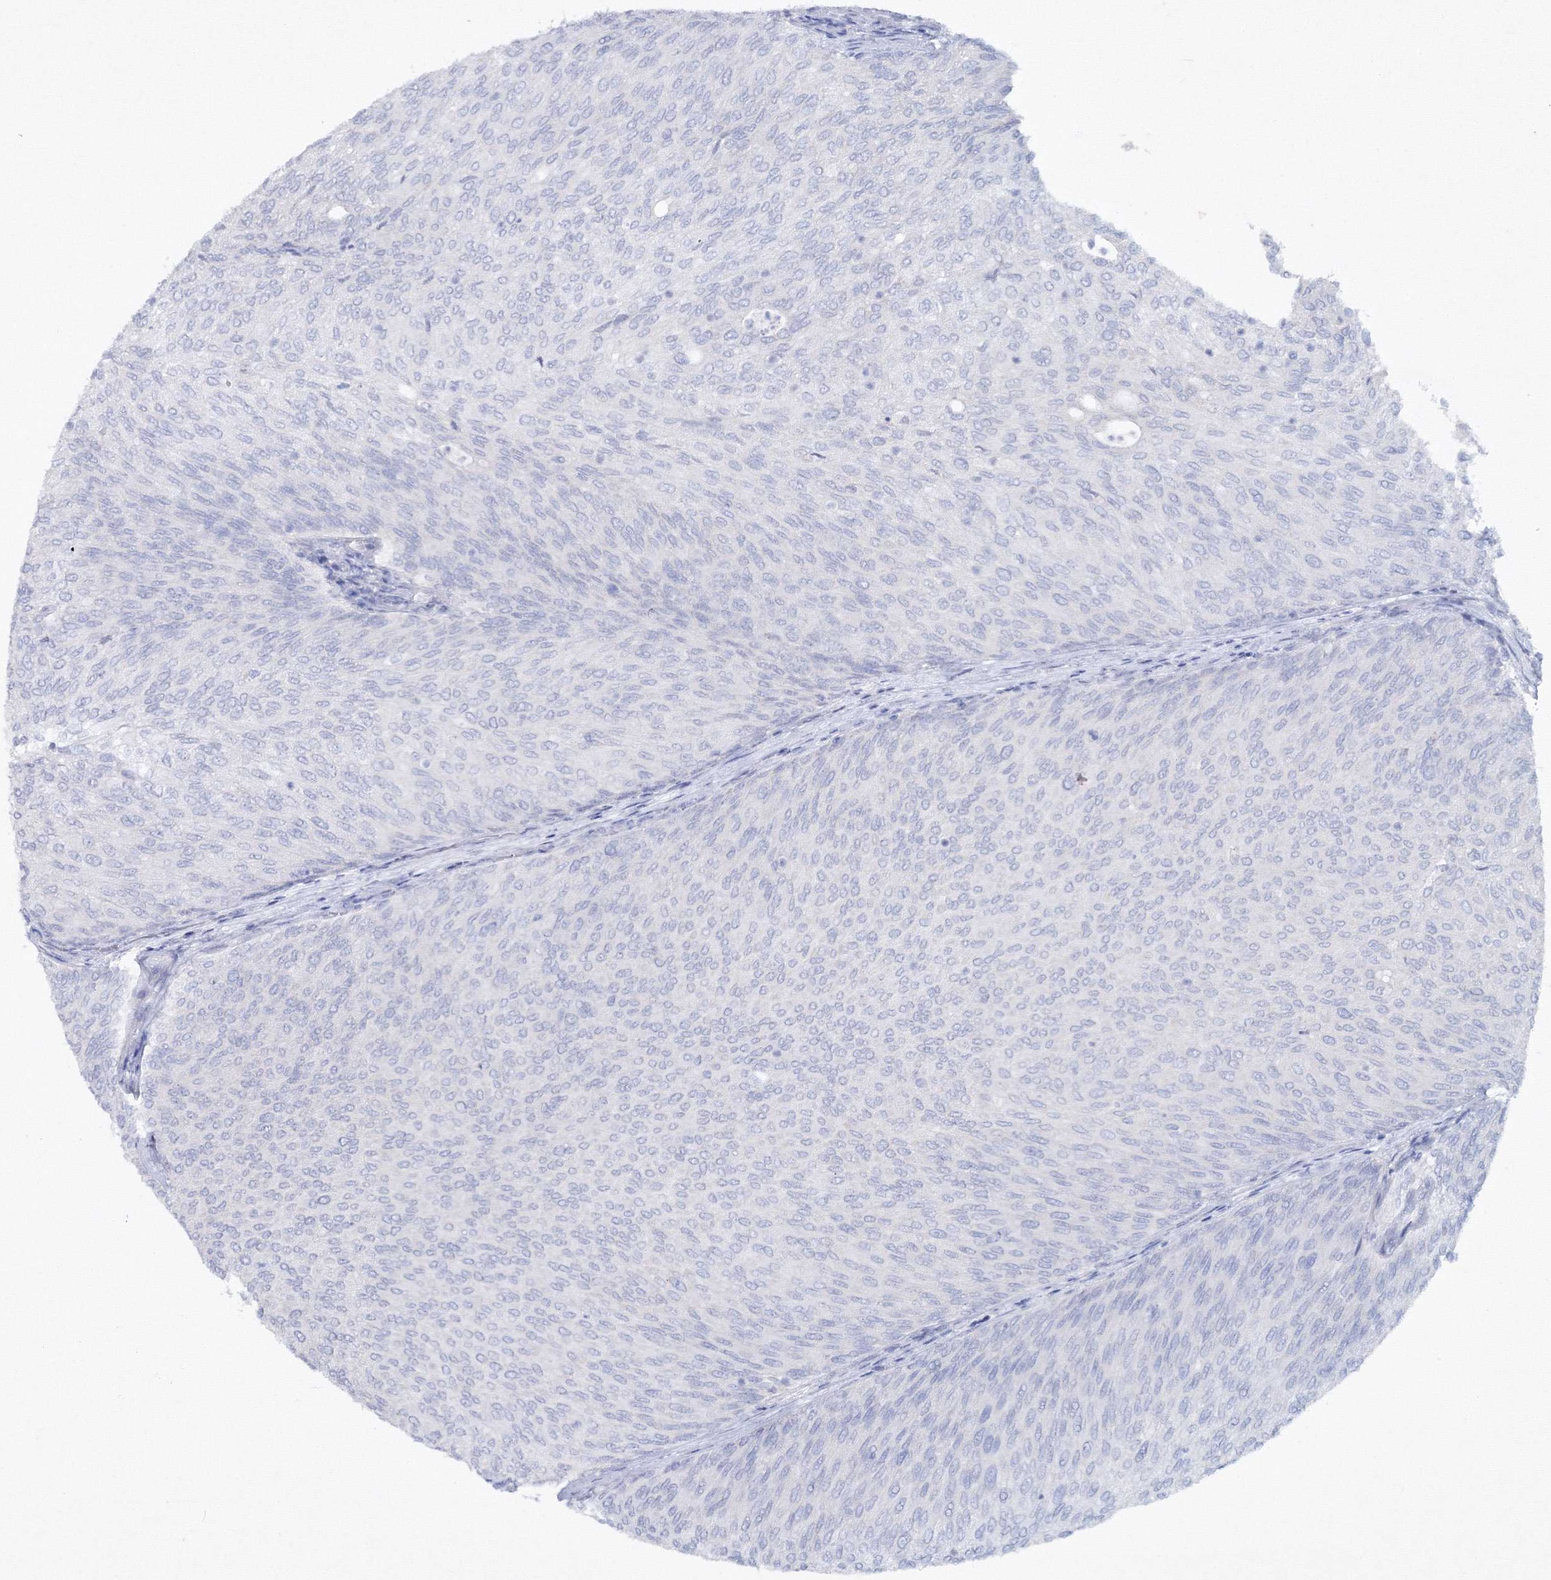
{"staining": {"intensity": "negative", "quantity": "none", "location": "none"}, "tissue": "urothelial cancer", "cell_type": "Tumor cells", "image_type": "cancer", "snomed": [{"axis": "morphology", "description": "Urothelial carcinoma, Low grade"}, {"axis": "topography", "description": "Urinary bladder"}], "caption": "Immunohistochemistry (IHC) of human urothelial cancer shows no positivity in tumor cells.", "gene": "GCKR", "patient": {"sex": "female", "age": 79}}